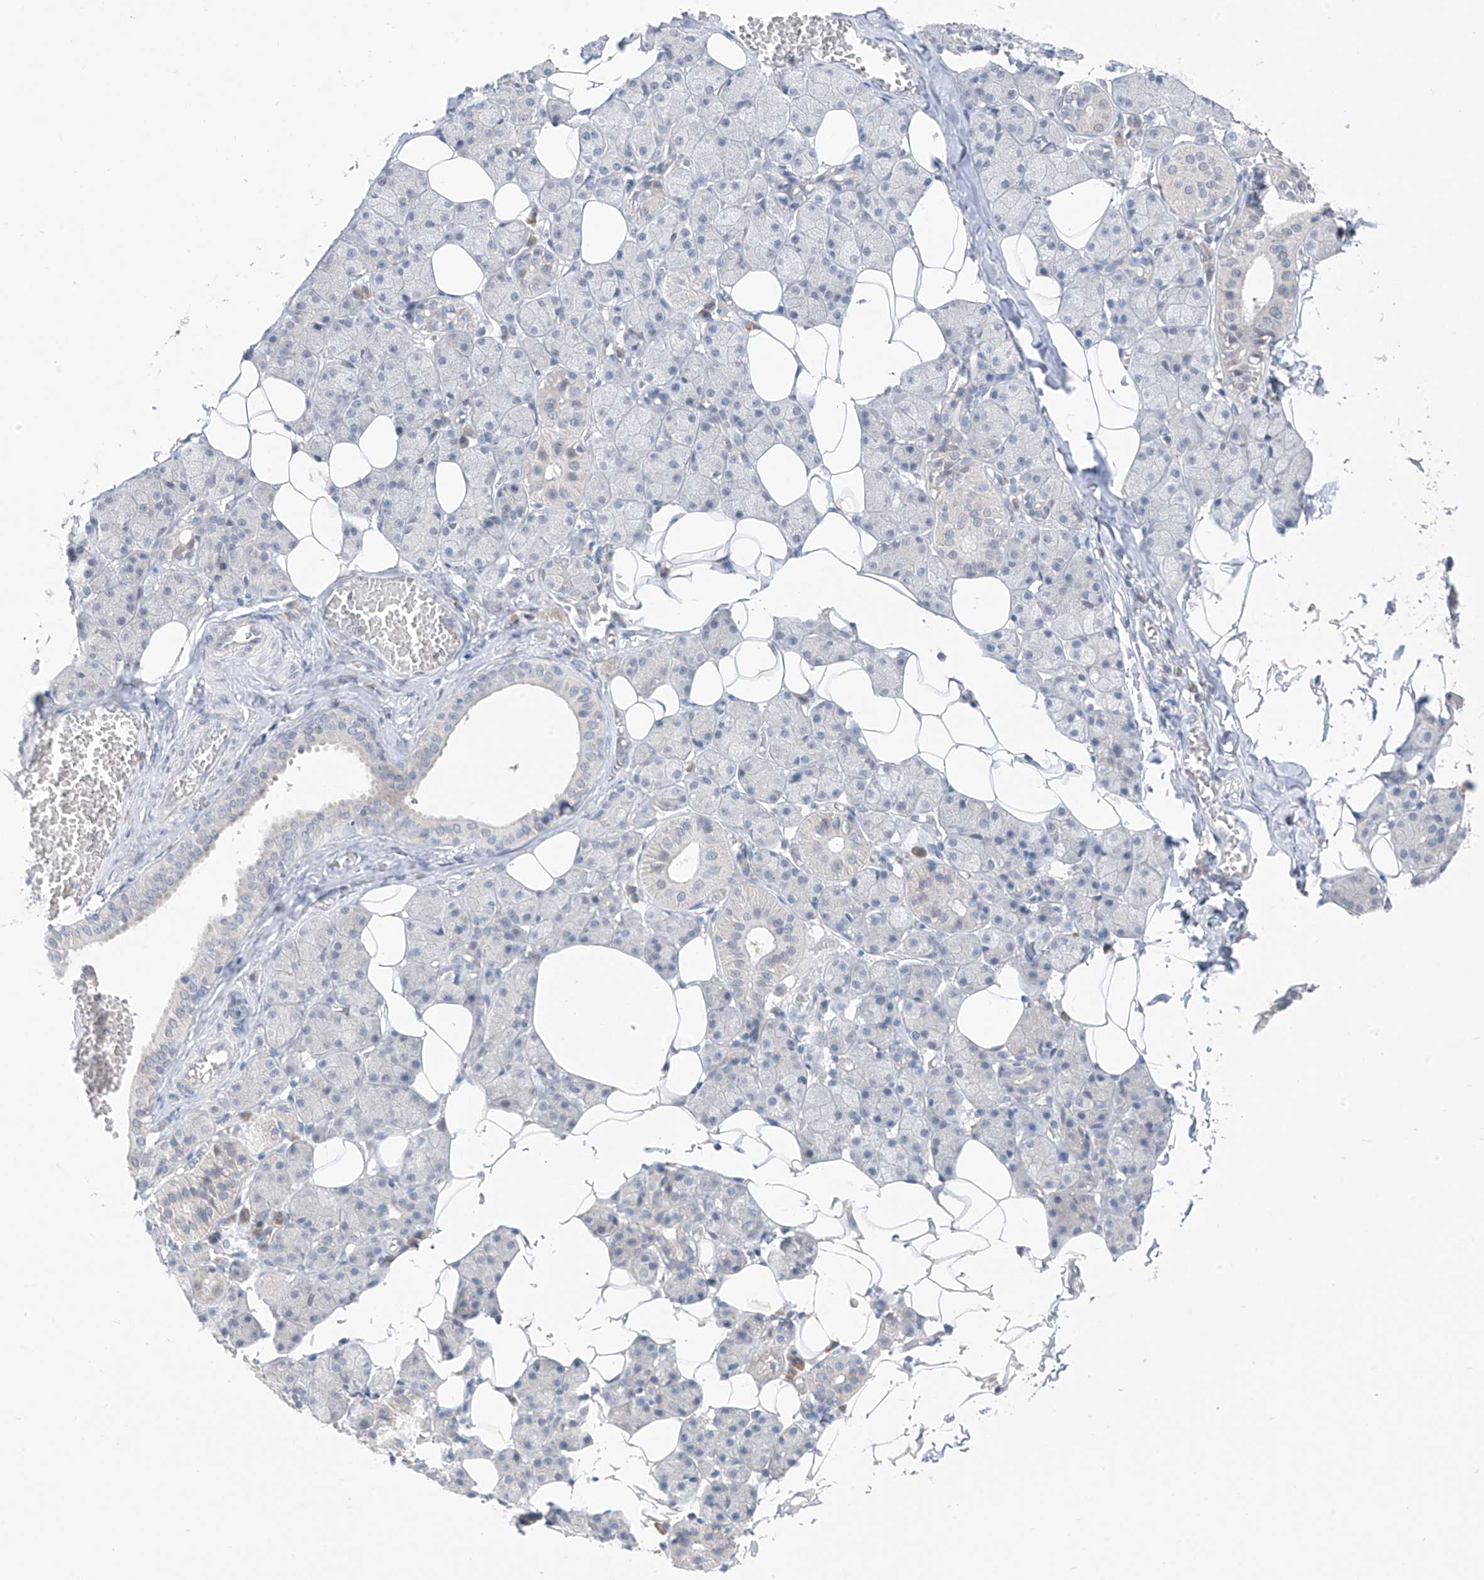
{"staining": {"intensity": "negative", "quantity": "none", "location": "none"}, "tissue": "salivary gland", "cell_type": "Glandular cells", "image_type": "normal", "snomed": [{"axis": "morphology", "description": "Normal tissue, NOS"}, {"axis": "topography", "description": "Salivary gland"}], "caption": "There is no significant positivity in glandular cells of salivary gland. (Stains: DAB (3,3'-diaminobenzidine) immunohistochemistry with hematoxylin counter stain, Microscopy: brightfield microscopy at high magnification).", "gene": "CYP4V2", "patient": {"sex": "female", "age": 33}}